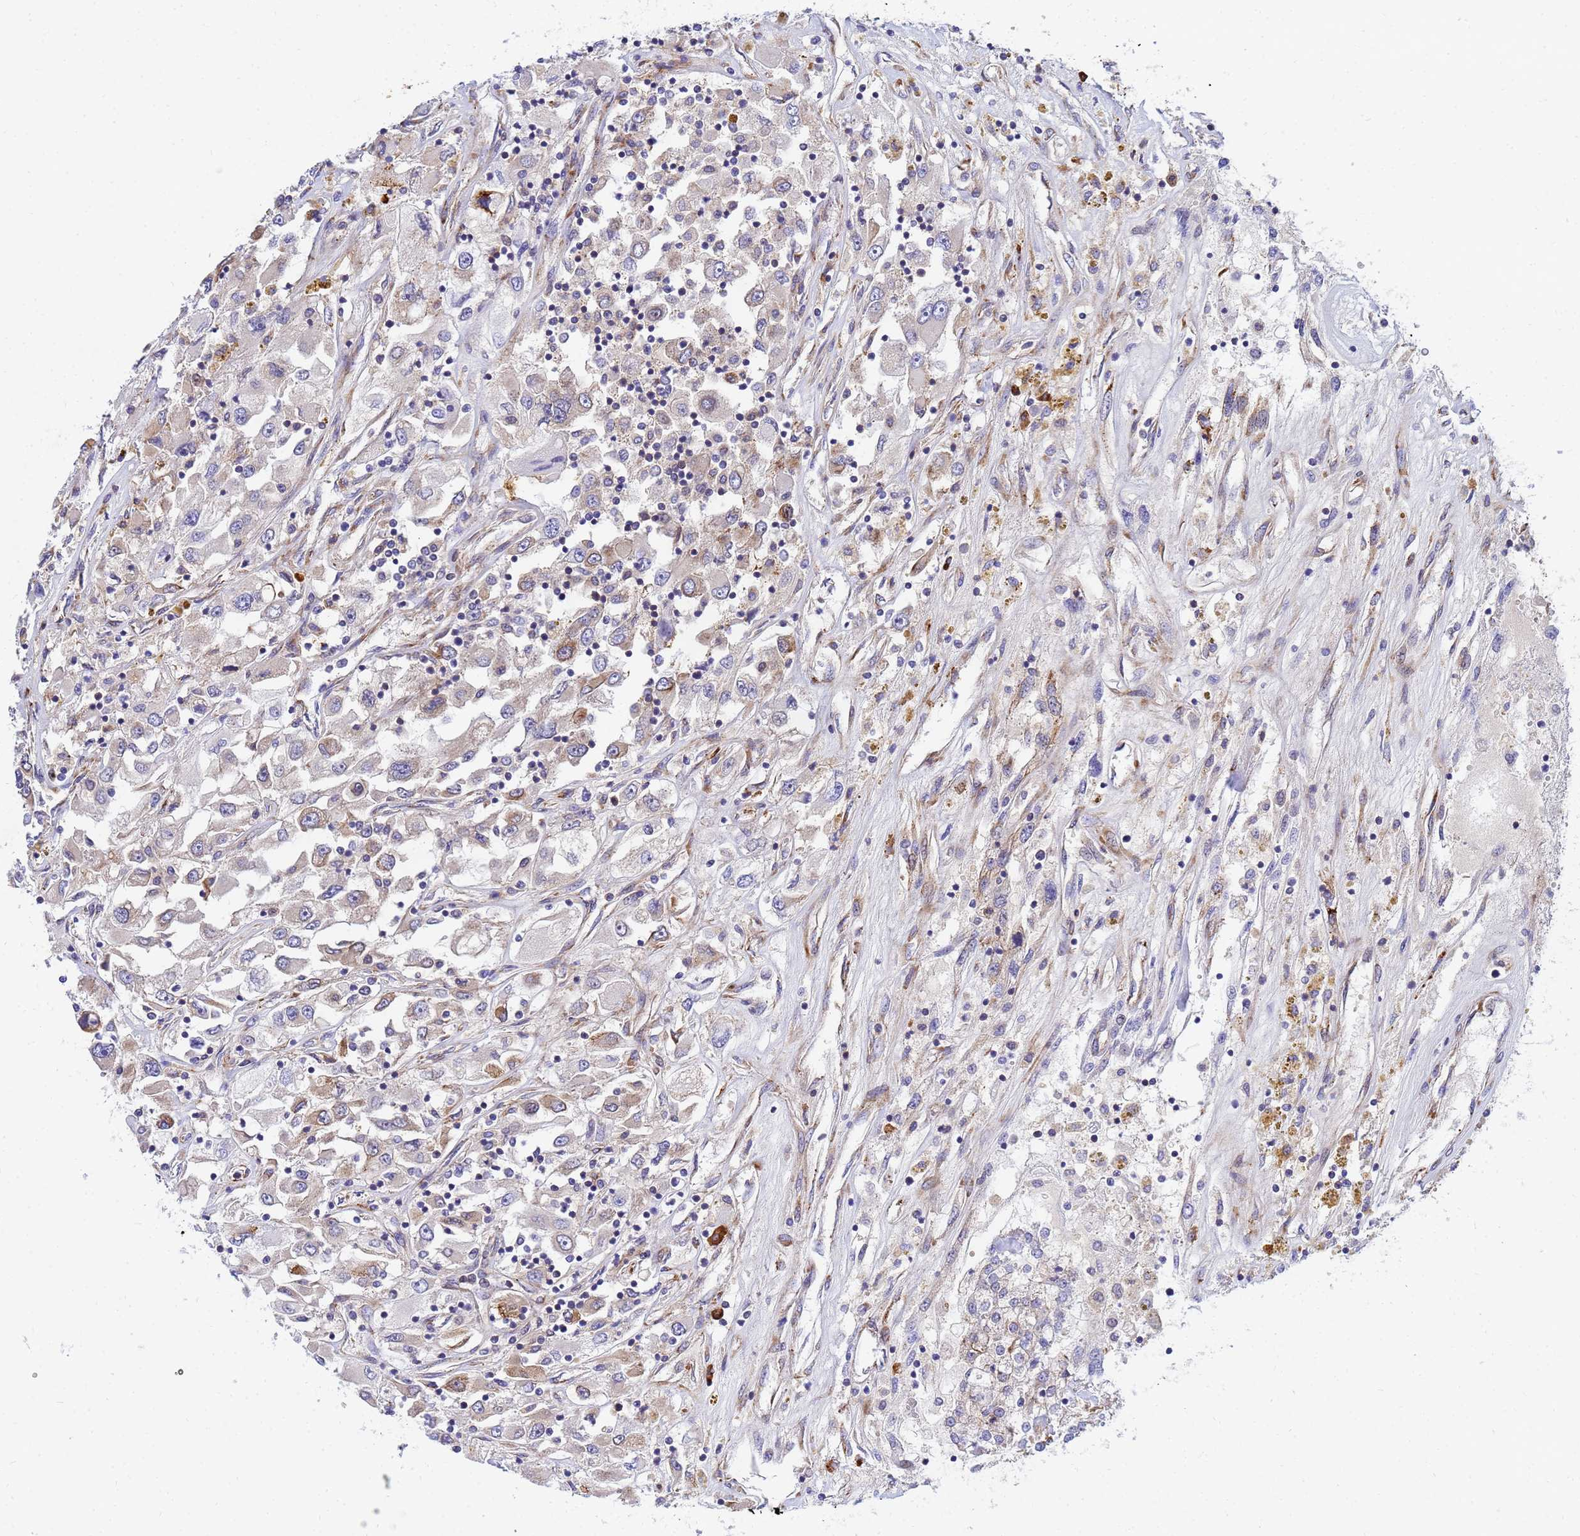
{"staining": {"intensity": "weak", "quantity": "<25%", "location": "cytoplasmic/membranous"}, "tissue": "renal cancer", "cell_type": "Tumor cells", "image_type": "cancer", "snomed": [{"axis": "morphology", "description": "Adenocarcinoma, NOS"}, {"axis": "topography", "description": "Kidney"}], "caption": "DAB immunohistochemical staining of renal cancer (adenocarcinoma) shows no significant positivity in tumor cells.", "gene": "POM121", "patient": {"sex": "female", "age": 52}}